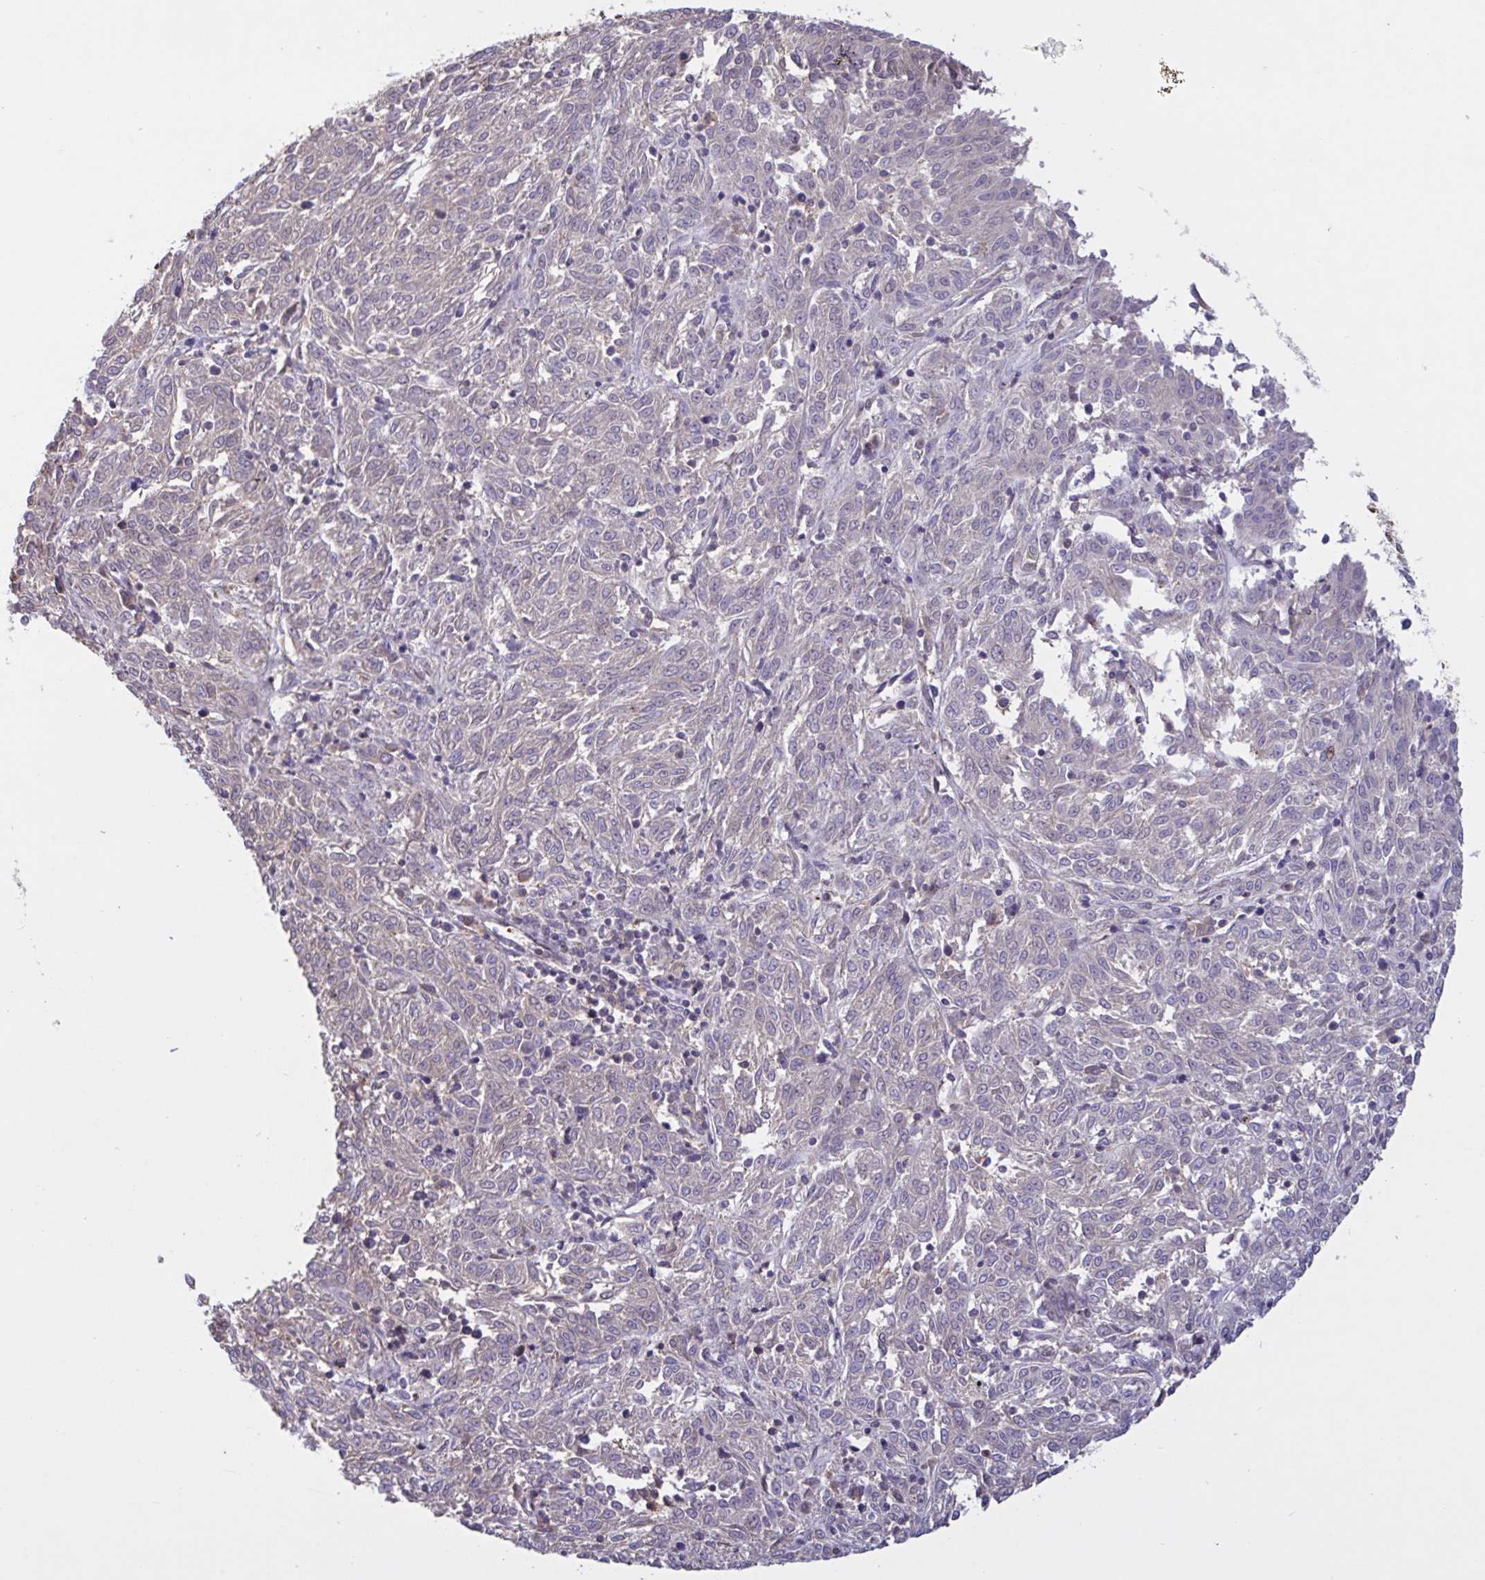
{"staining": {"intensity": "negative", "quantity": "none", "location": "none"}, "tissue": "melanoma", "cell_type": "Tumor cells", "image_type": "cancer", "snomed": [{"axis": "morphology", "description": "Malignant melanoma, NOS"}, {"axis": "topography", "description": "Skin"}], "caption": "Protein analysis of melanoma displays no significant staining in tumor cells.", "gene": "IL1R1", "patient": {"sex": "female", "age": 72}}